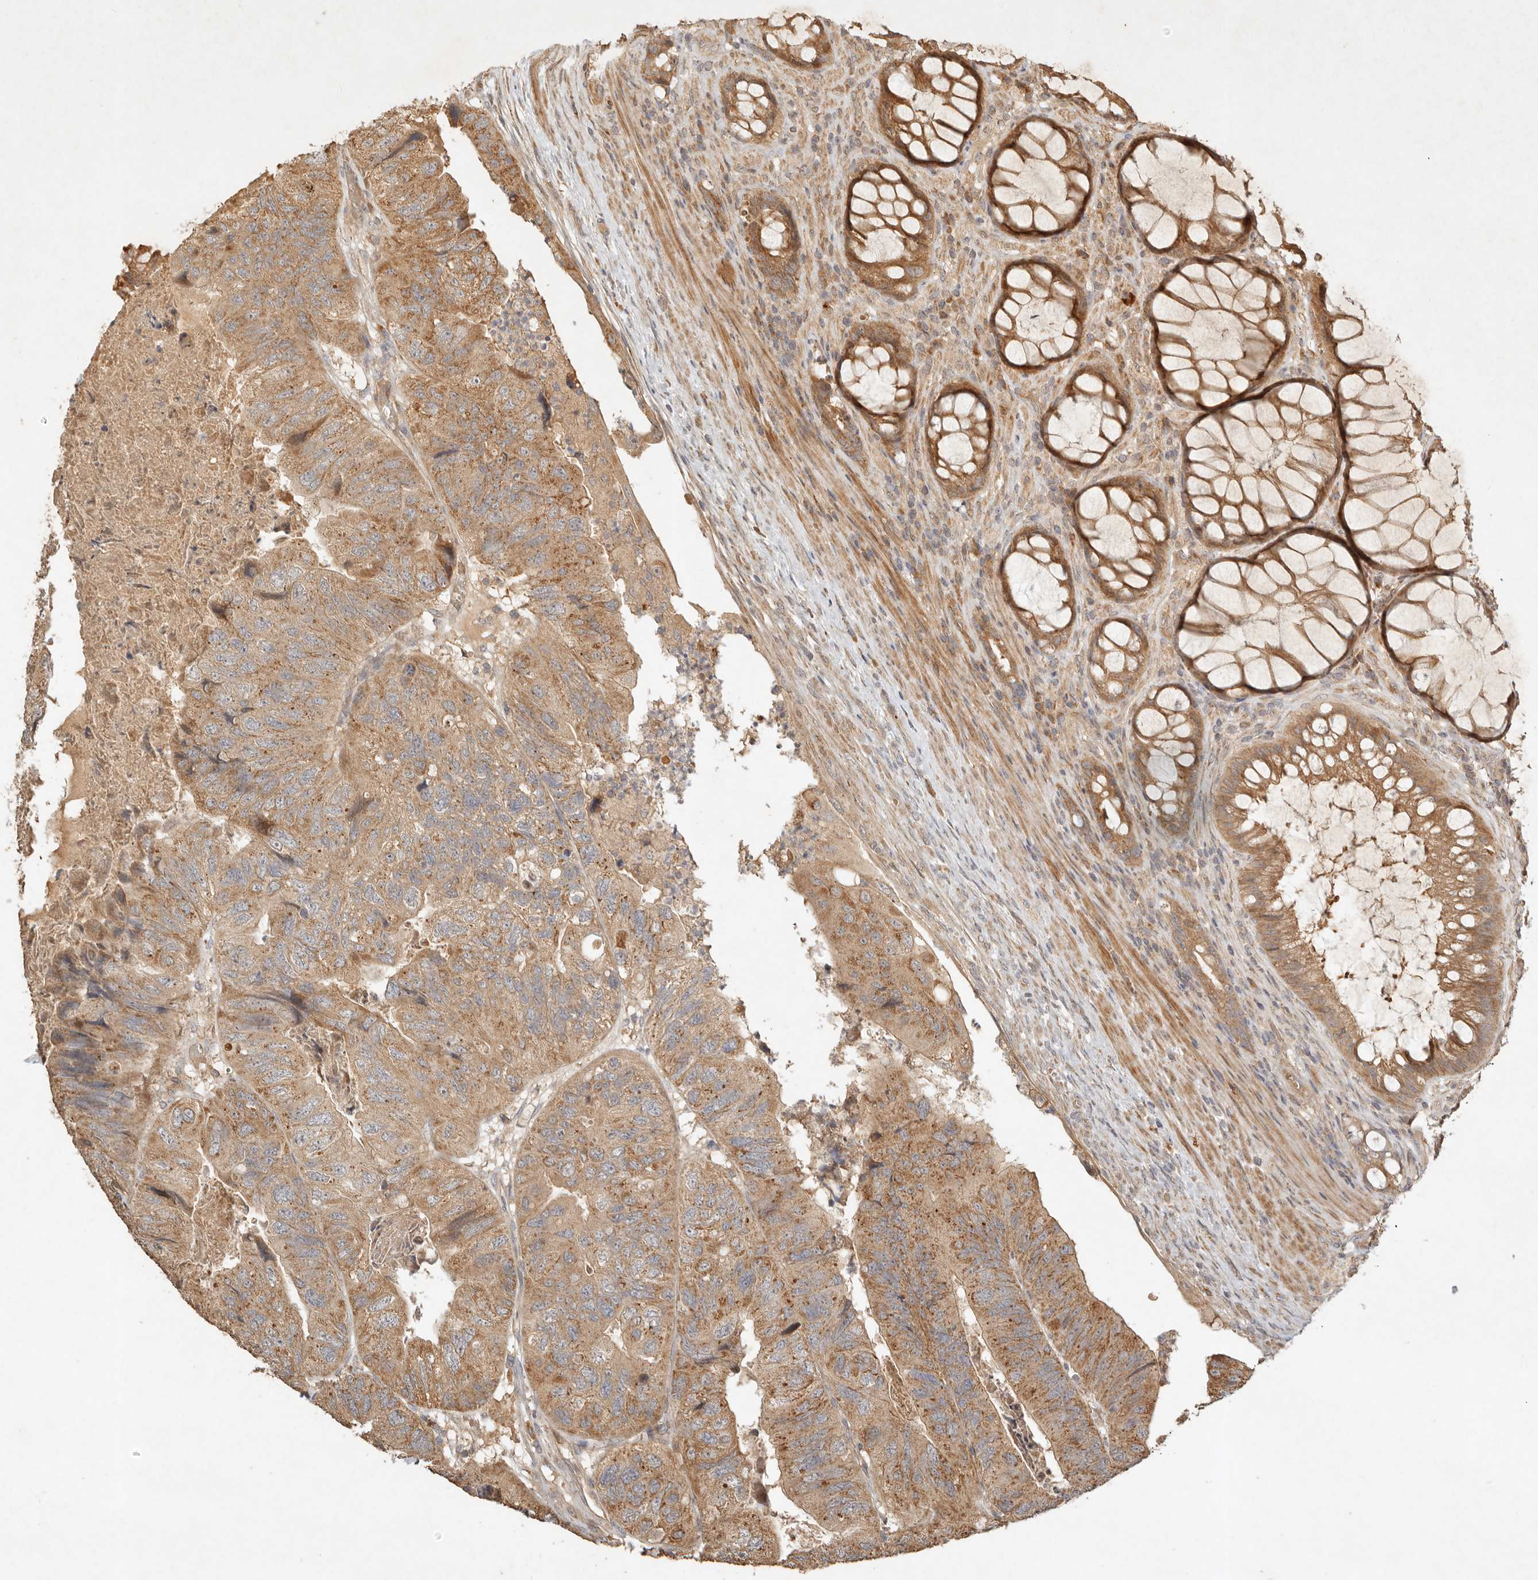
{"staining": {"intensity": "moderate", "quantity": ">75%", "location": "cytoplasmic/membranous"}, "tissue": "colorectal cancer", "cell_type": "Tumor cells", "image_type": "cancer", "snomed": [{"axis": "morphology", "description": "Adenocarcinoma, NOS"}, {"axis": "topography", "description": "Rectum"}], "caption": "An immunohistochemistry (IHC) photomicrograph of neoplastic tissue is shown. Protein staining in brown highlights moderate cytoplasmic/membranous positivity in colorectal cancer (adenocarcinoma) within tumor cells.", "gene": "CLEC4C", "patient": {"sex": "male", "age": 63}}